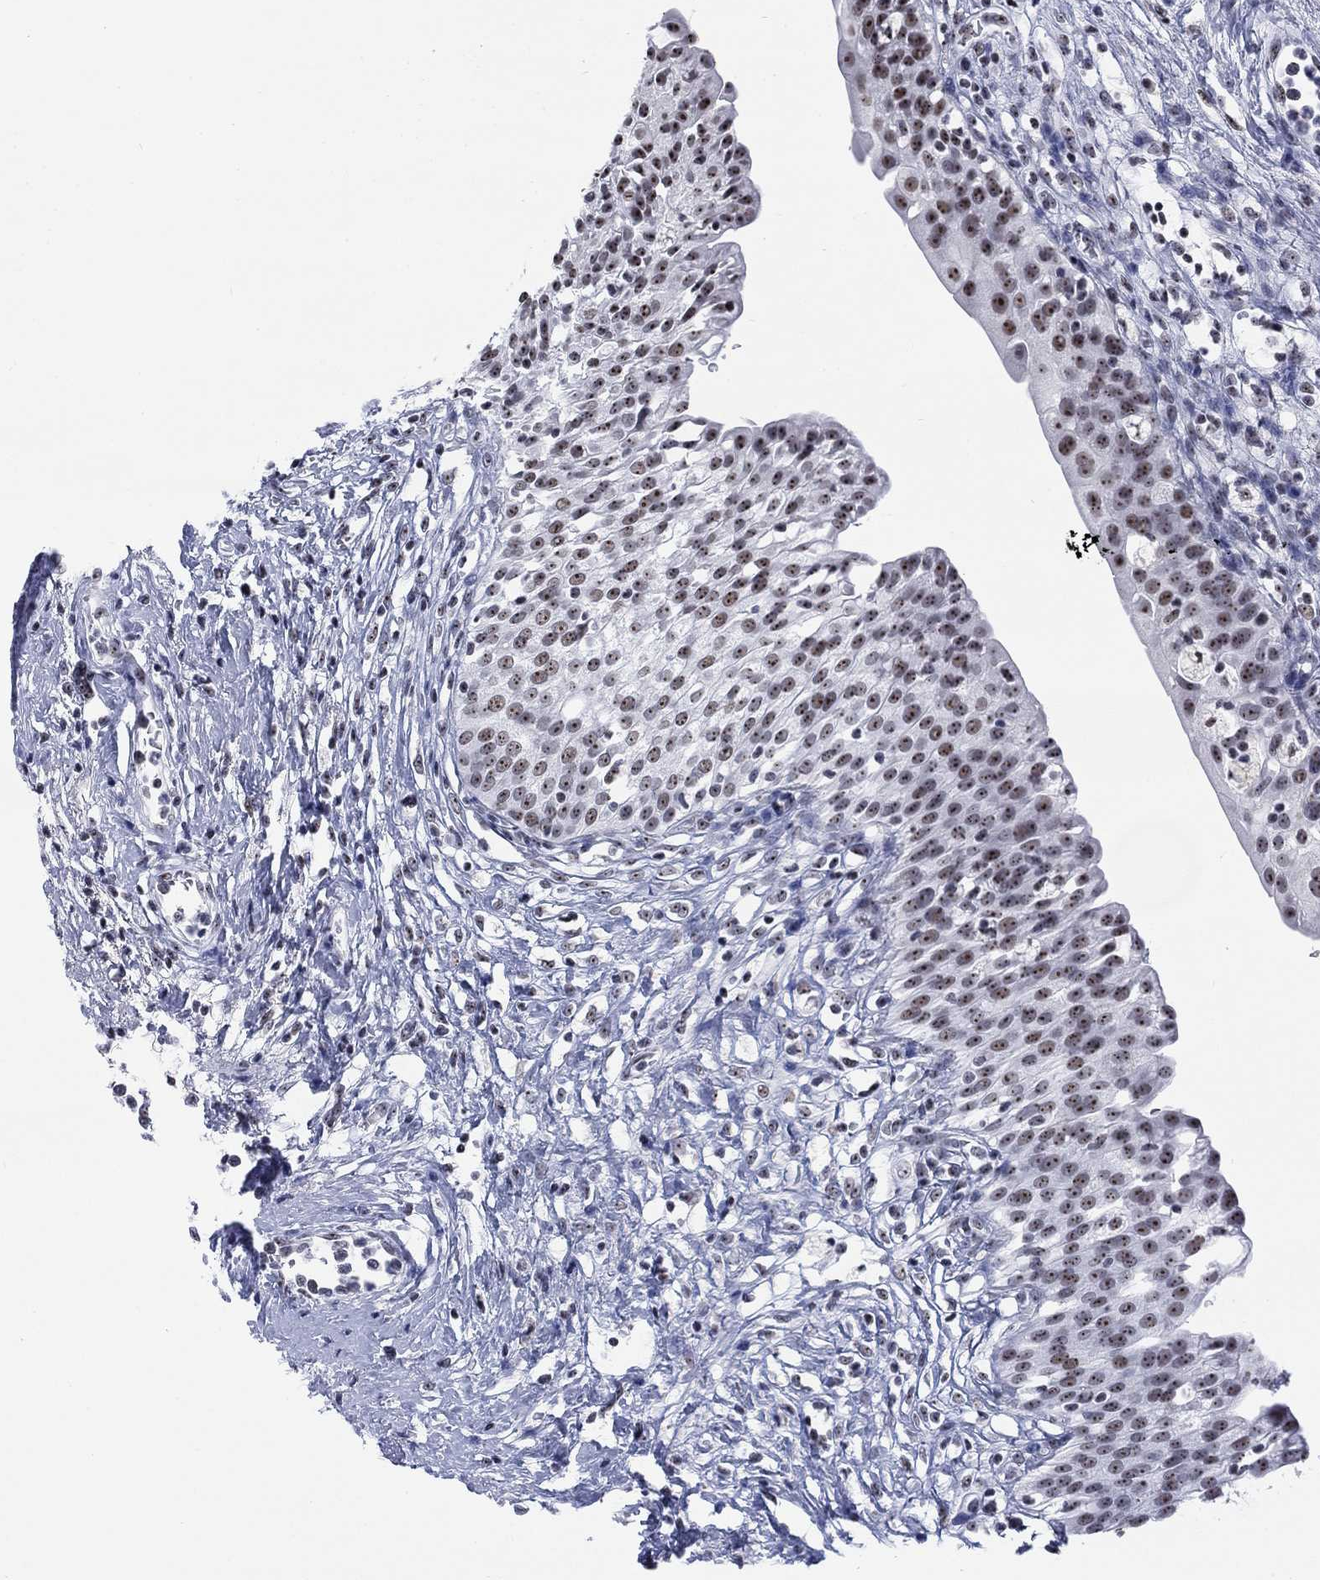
{"staining": {"intensity": "moderate", "quantity": "25%-75%", "location": "nuclear"}, "tissue": "urinary bladder", "cell_type": "Urothelial cells", "image_type": "normal", "snomed": [{"axis": "morphology", "description": "Normal tissue, NOS"}, {"axis": "topography", "description": "Urinary bladder"}], "caption": "The immunohistochemical stain highlights moderate nuclear expression in urothelial cells of benign urinary bladder.", "gene": "CSRNP3", "patient": {"sex": "male", "age": 76}}